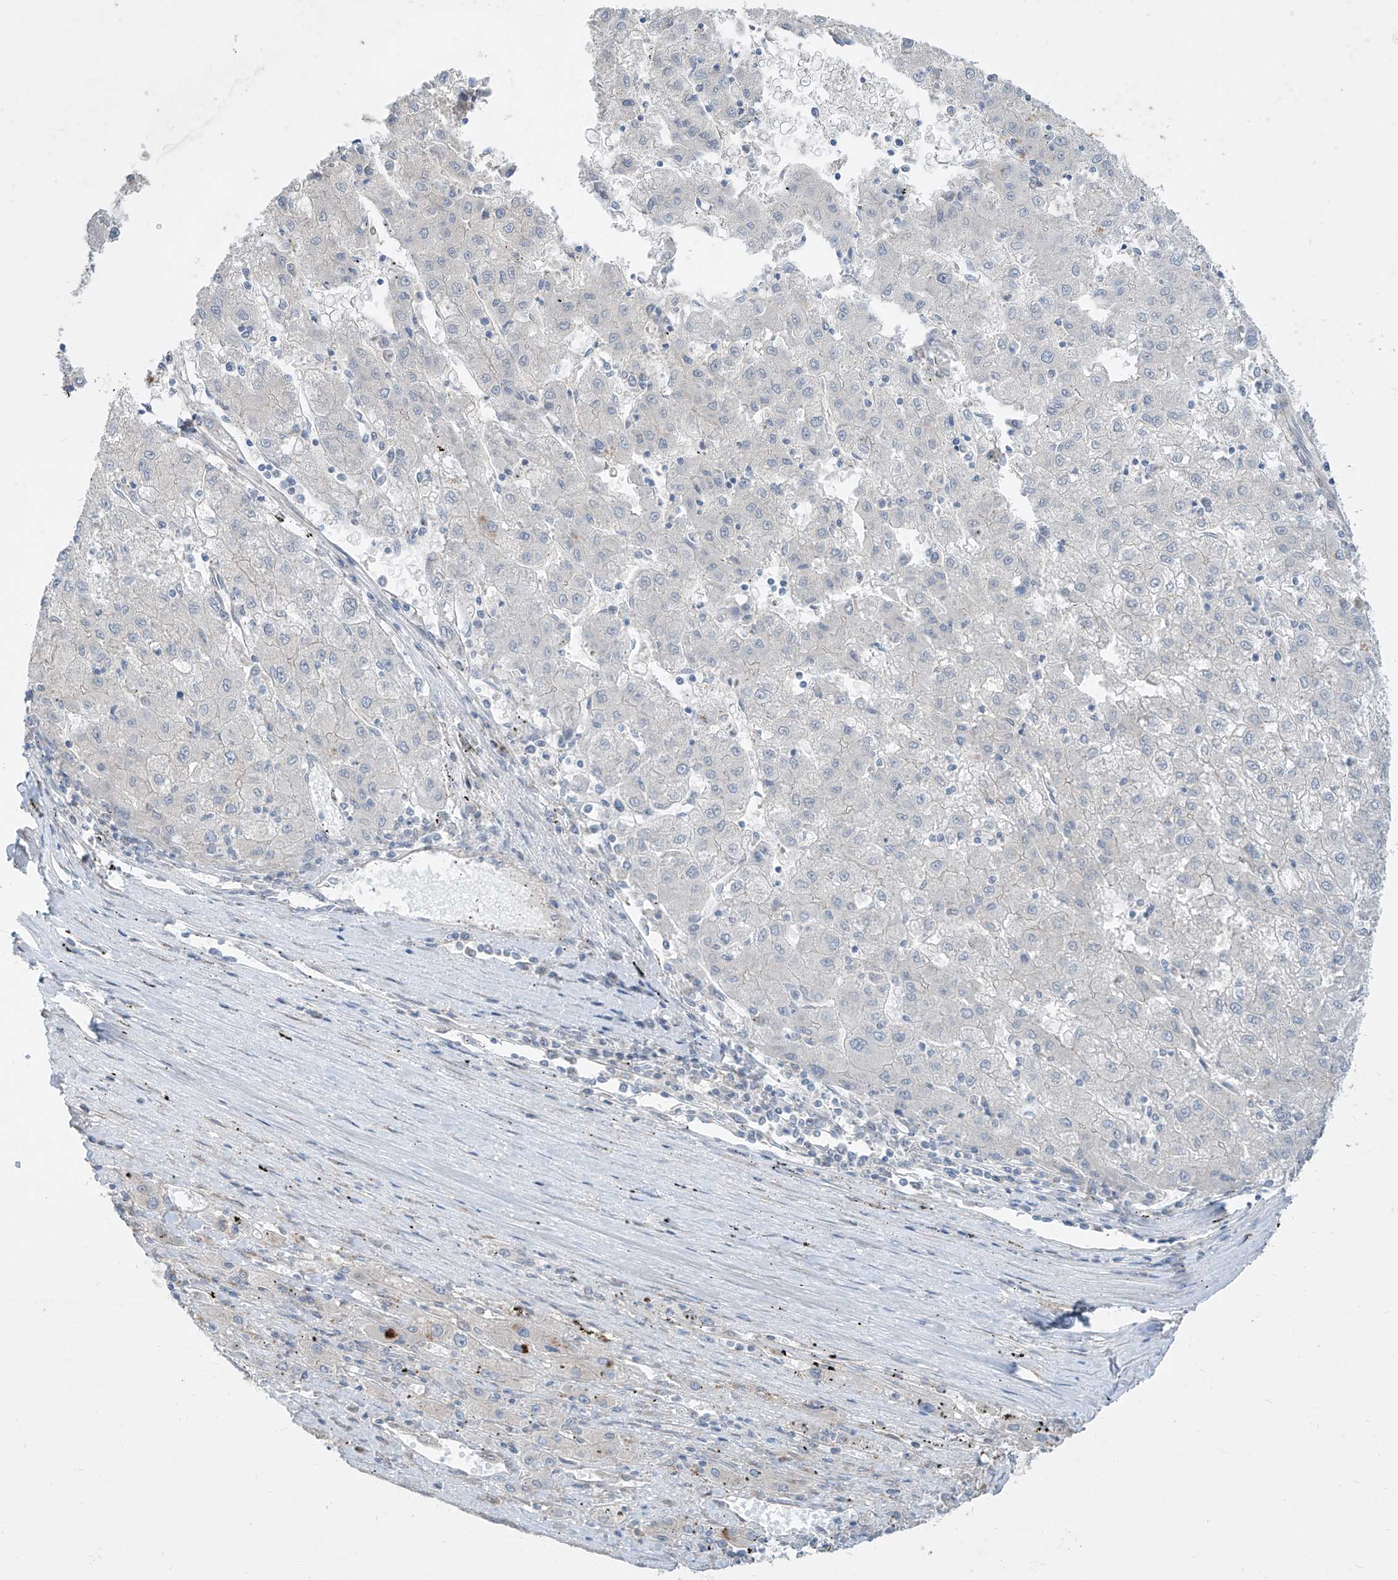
{"staining": {"intensity": "negative", "quantity": "none", "location": "none"}, "tissue": "liver cancer", "cell_type": "Tumor cells", "image_type": "cancer", "snomed": [{"axis": "morphology", "description": "Carcinoma, Hepatocellular, NOS"}, {"axis": "topography", "description": "Liver"}], "caption": "This is an immunohistochemistry (IHC) image of liver cancer. There is no positivity in tumor cells.", "gene": "KRTAP25-1", "patient": {"sex": "male", "age": 72}}